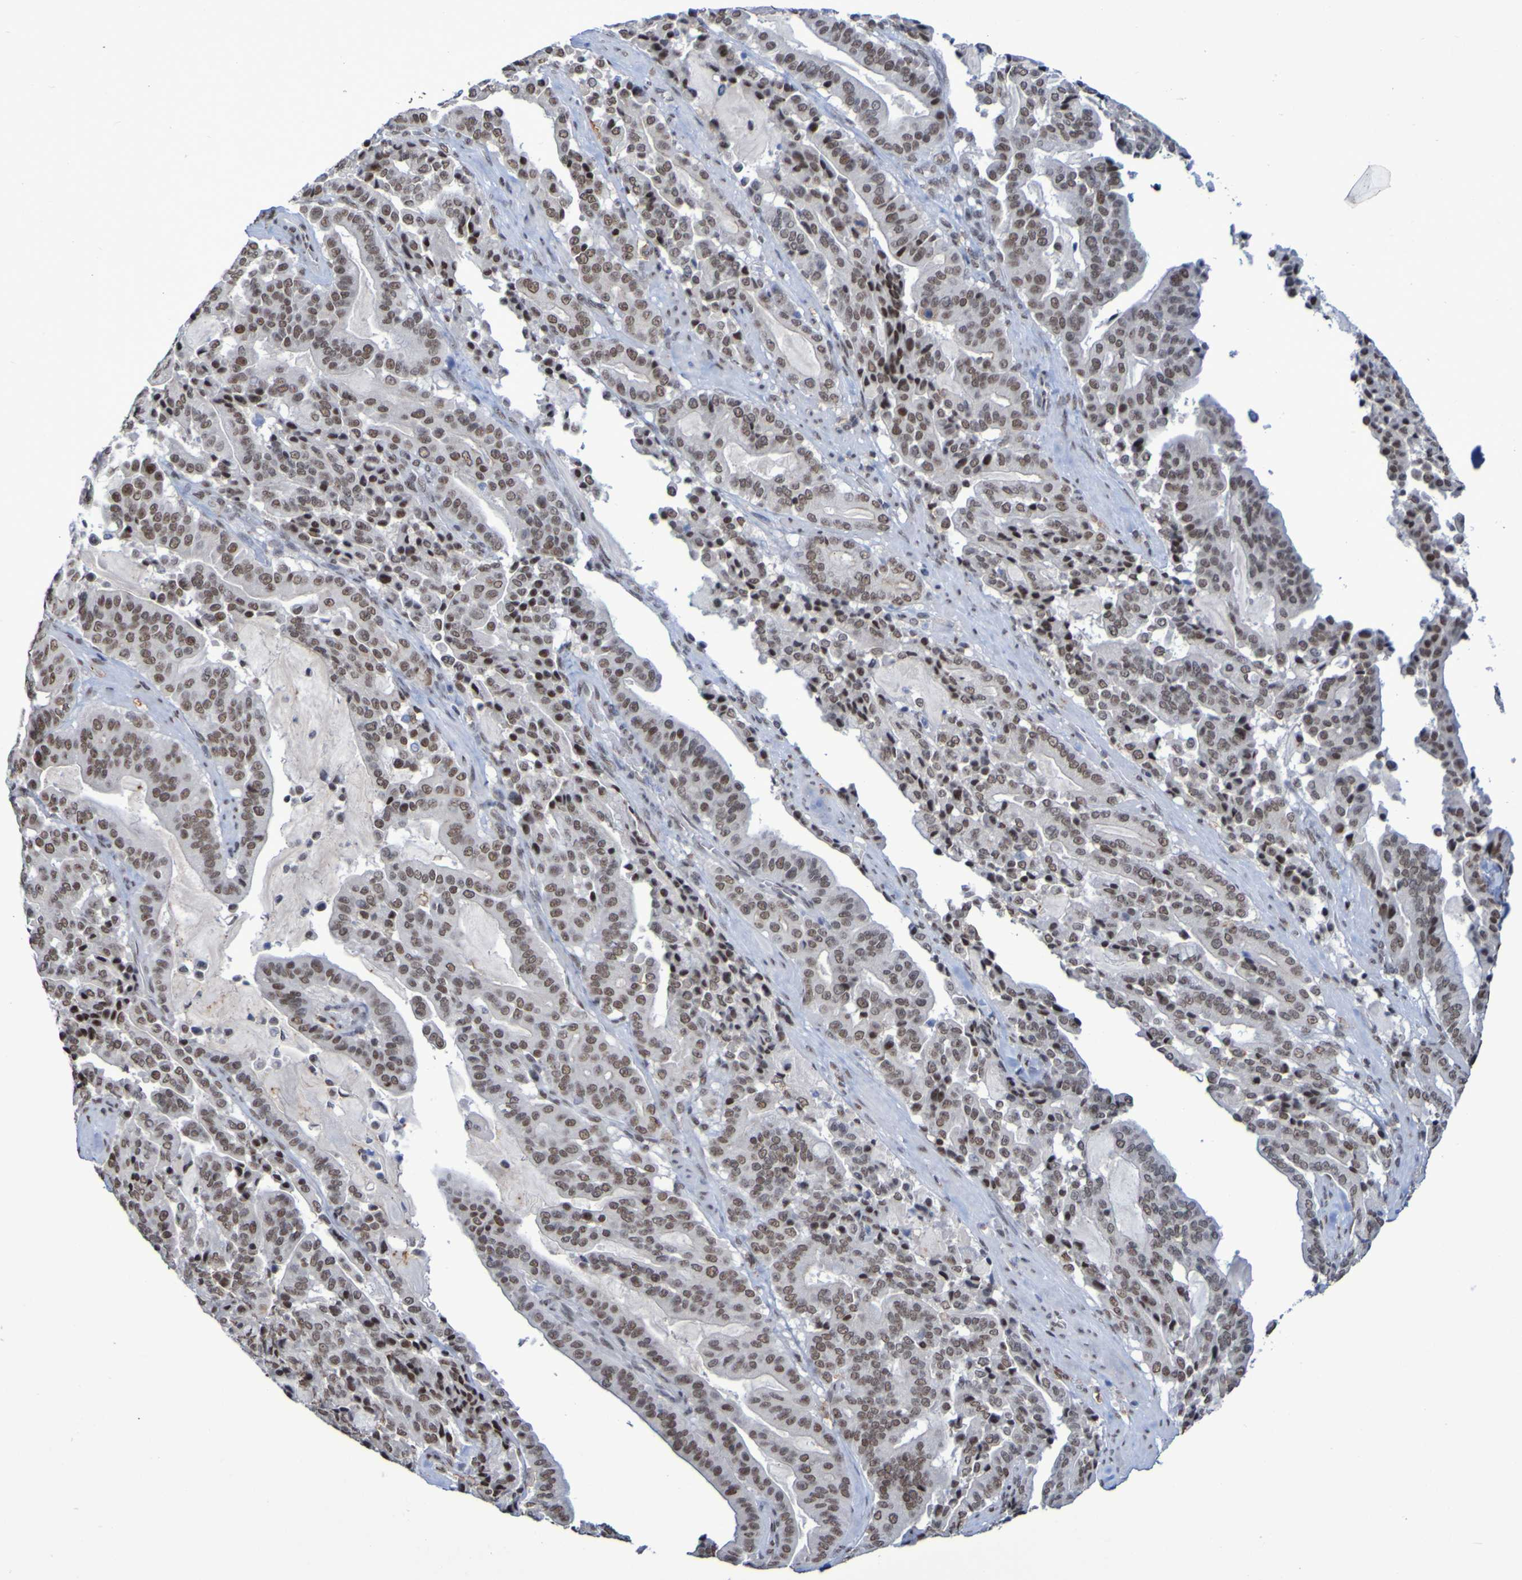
{"staining": {"intensity": "moderate", "quantity": ">75%", "location": "nuclear"}, "tissue": "pancreatic cancer", "cell_type": "Tumor cells", "image_type": "cancer", "snomed": [{"axis": "morphology", "description": "Adenocarcinoma, NOS"}, {"axis": "topography", "description": "Pancreas"}], "caption": "About >75% of tumor cells in human pancreatic cancer display moderate nuclear protein staining as visualized by brown immunohistochemical staining.", "gene": "MRTFB", "patient": {"sex": "male", "age": 63}}